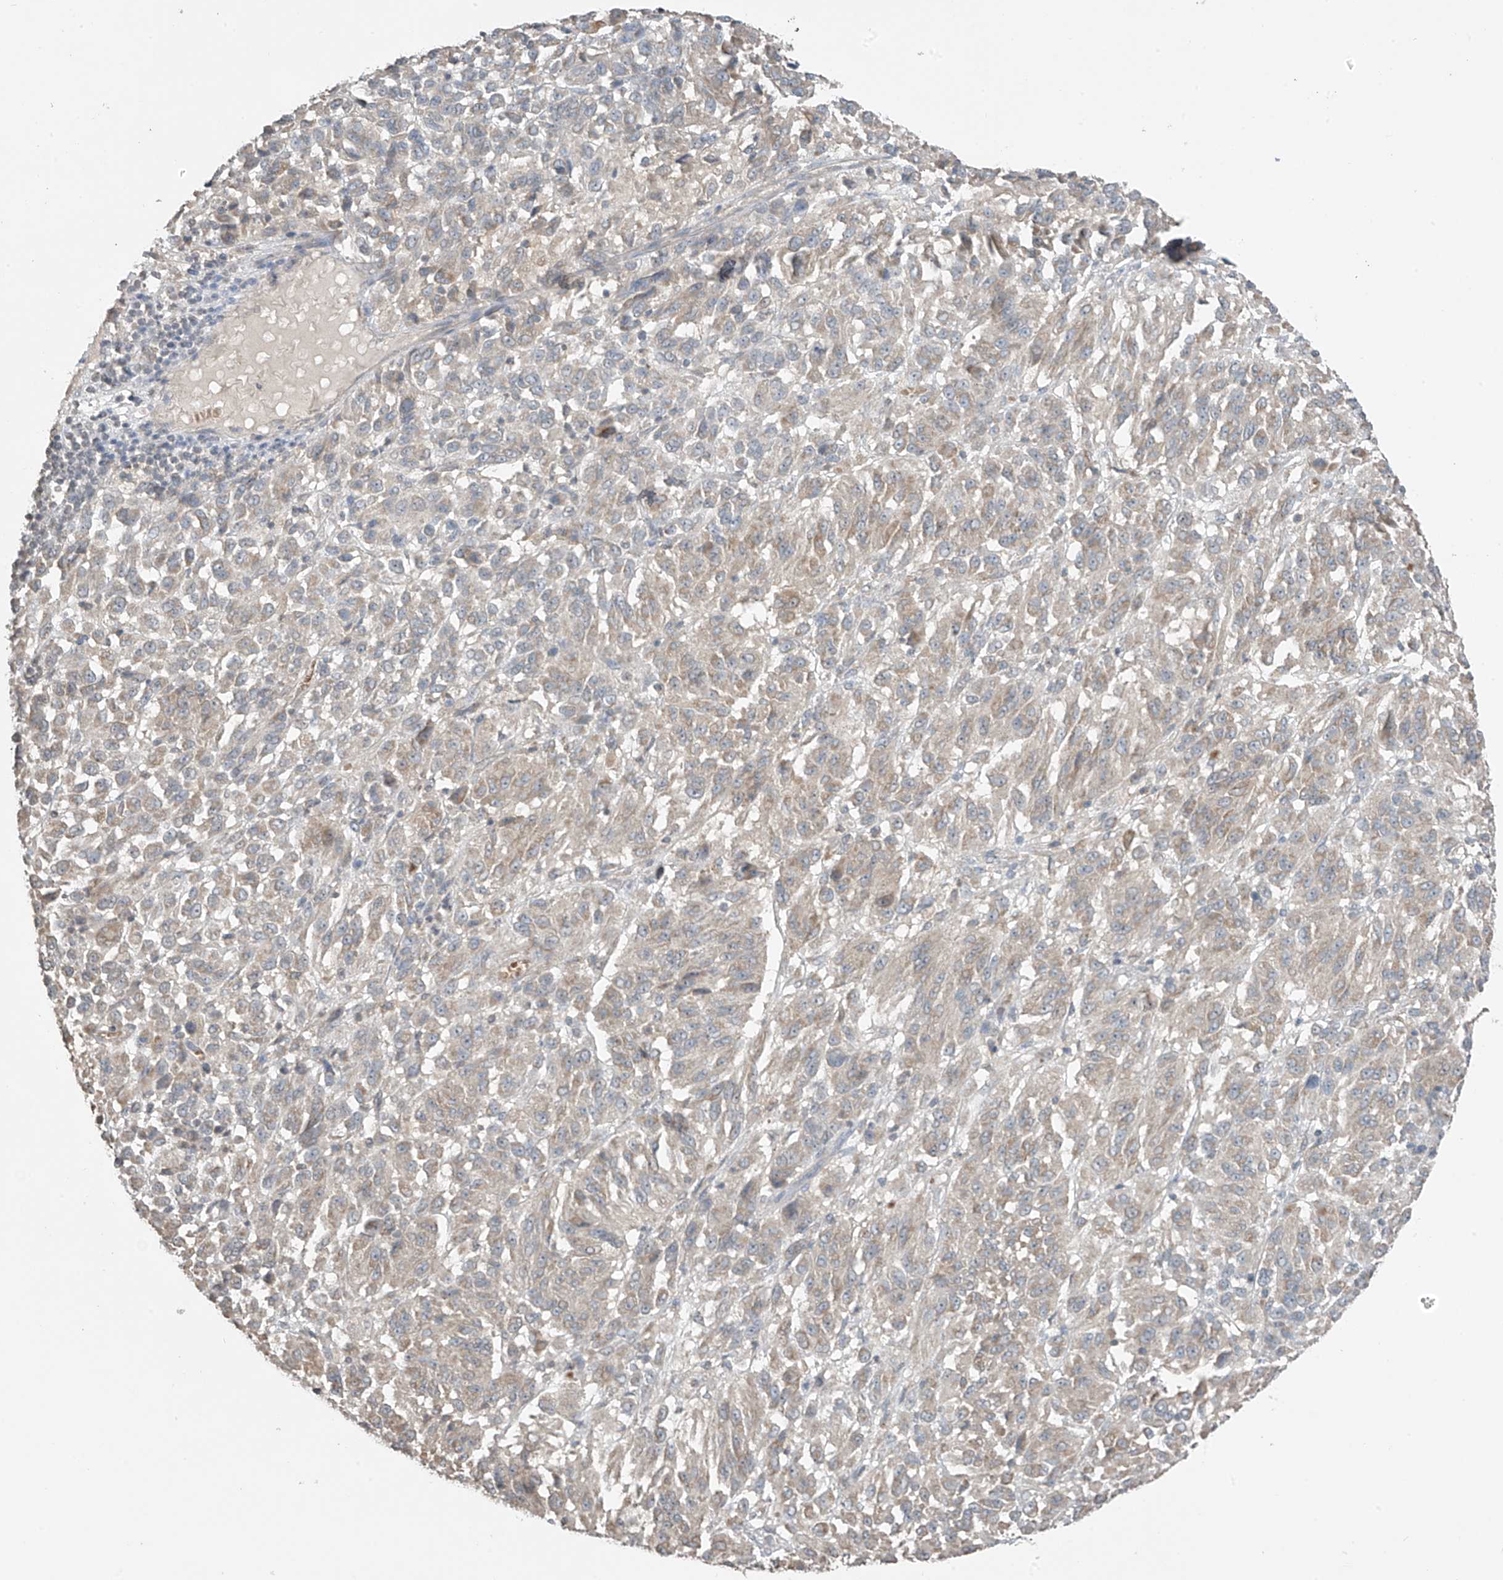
{"staining": {"intensity": "weak", "quantity": "<25%", "location": "cytoplasmic/membranous"}, "tissue": "melanoma", "cell_type": "Tumor cells", "image_type": "cancer", "snomed": [{"axis": "morphology", "description": "Malignant melanoma, Metastatic site"}, {"axis": "topography", "description": "Lung"}], "caption": "Immunohistochemistry photomicrograph of human melanoma stained for a protein (brown), which exhibits no expression in tumor cells.", "gene": "HOXA11", "patient": {"sex": "male", "age": 64}}